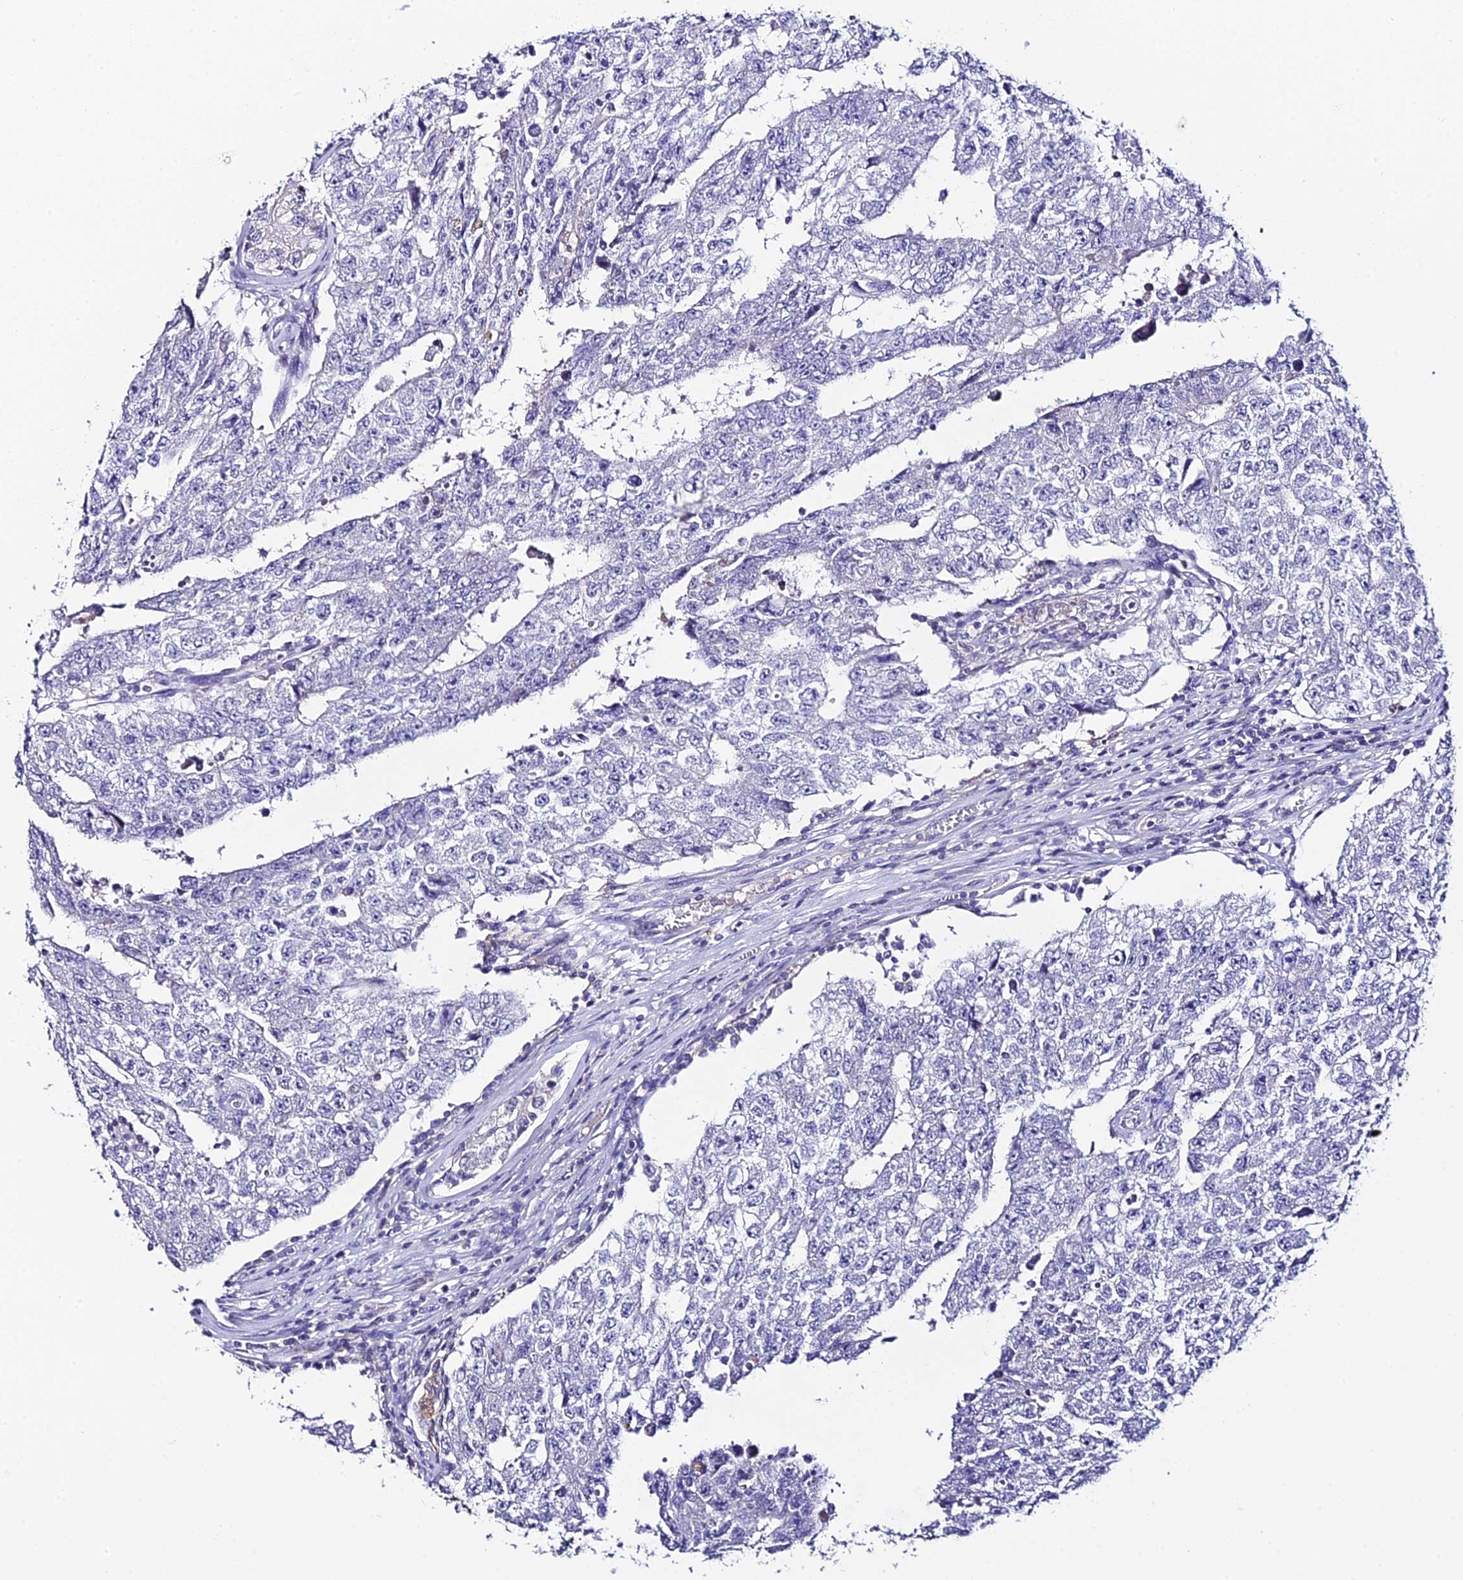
{"staining": {"intensity": "negative", "quantity": "none", "location": "none"}, "tissue": "testis cancer", "cell_type": "Tumor cells", "image_type": "cancer", "snomed": [{"axis": "morphology", "description": "Carcinoma, Embryonal, NOS"}, {"axis": "topography", "description": "Testis"}], "caption": "Immunohistochemical staining of human embryonal carcinoma (testis) shows no significant expression in tumor cells.", "gene": "C12orf29", "patient": {"sex": "male", "age": 17}}